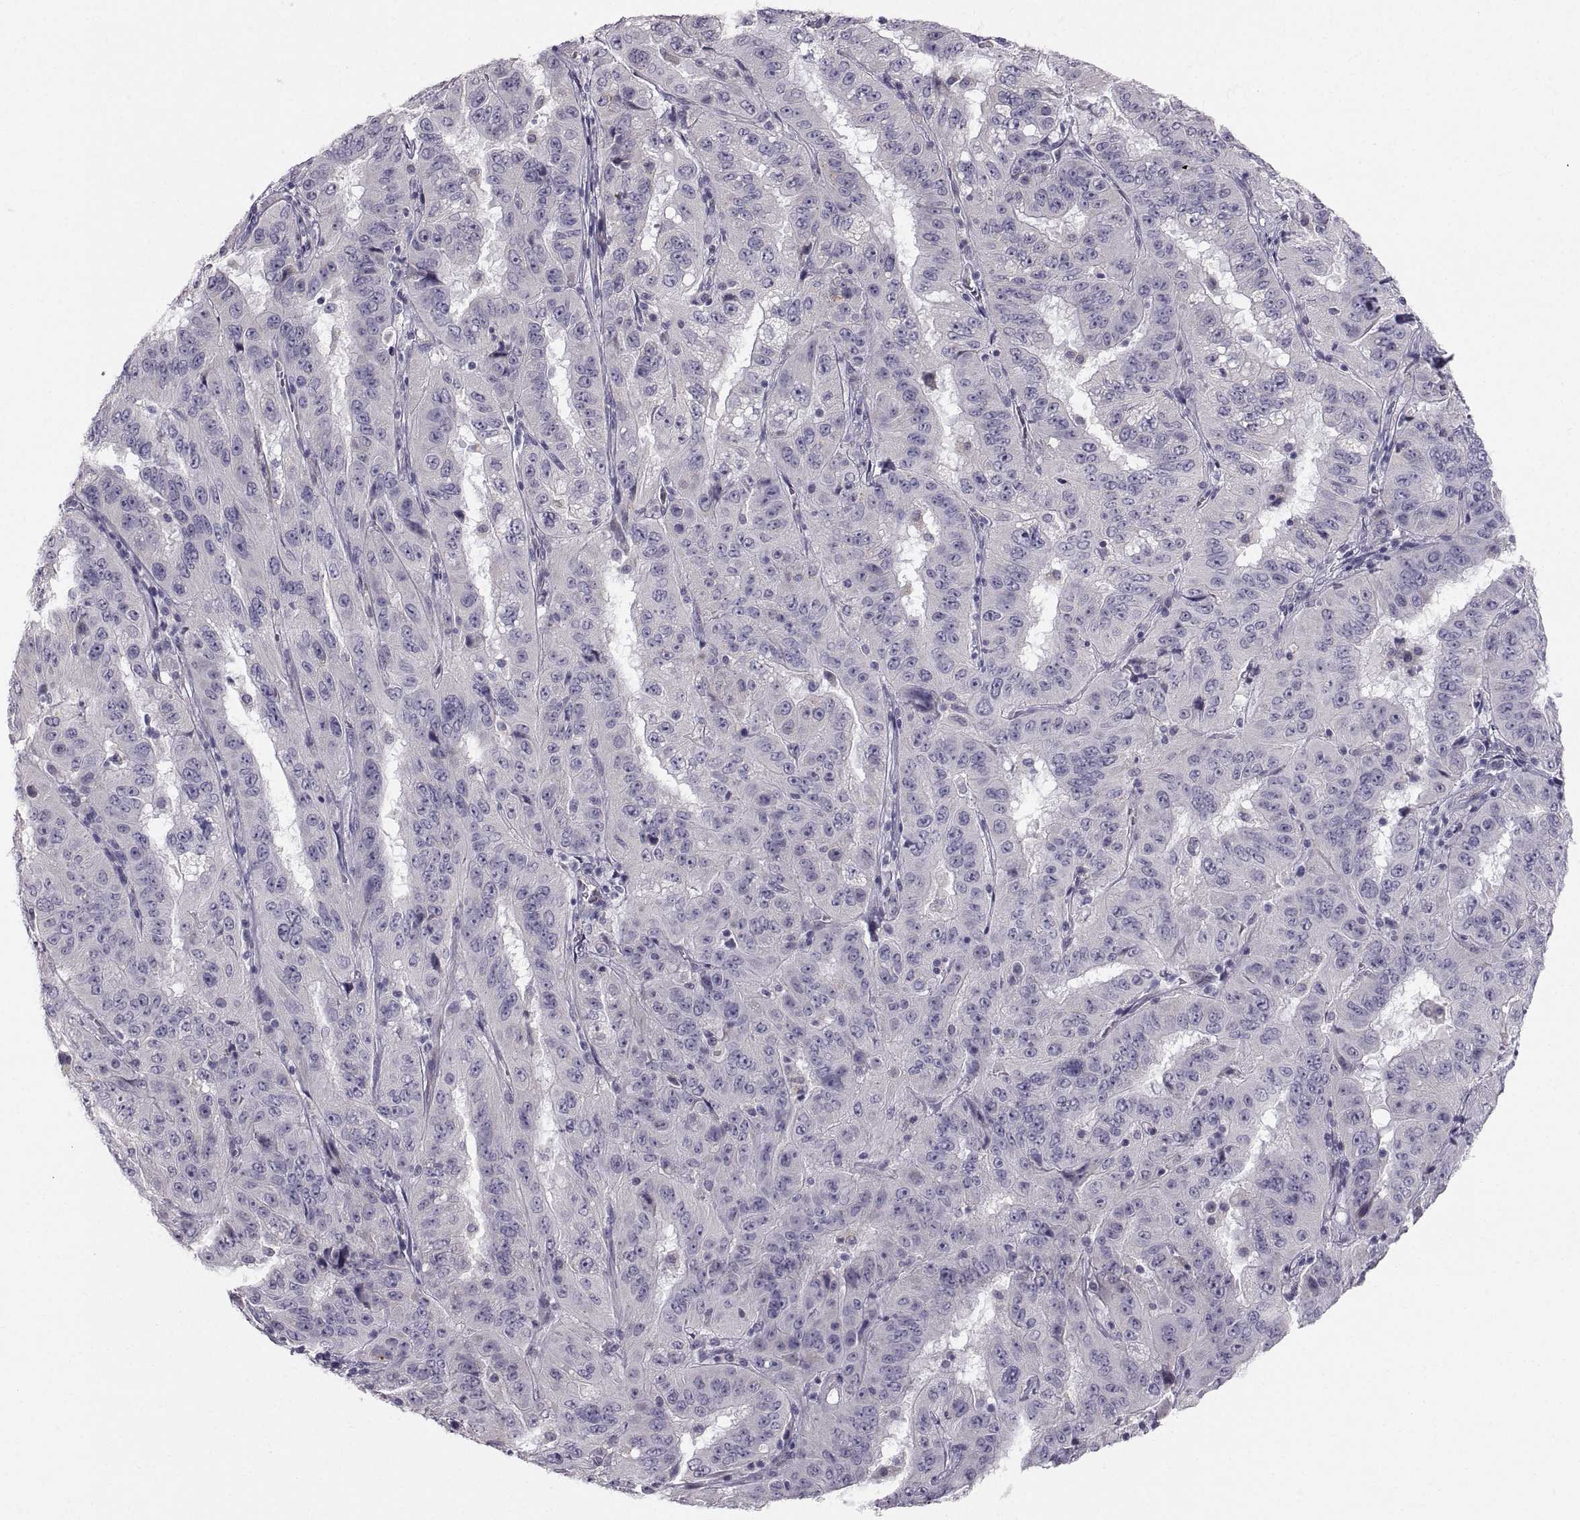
{"staining": {"intensity": "negative", "quantity": "none", "location": "none"}, "tissue": "pancreatic cancer", "cell_type": "Tumor cells", "image_type": "cancer", "snomed": [{"axis": "morphology", "description": "Adenocarcinoma, NOS"}, {"axis": "topography", "description": "Pancreas"}], "caption": "The photomicrograph shows no significant expression in tumor cells of pancreatic cancer (adenocarcinoma).", "gene": "PGM5", "patient": {"sex": "male", "age": 63}}